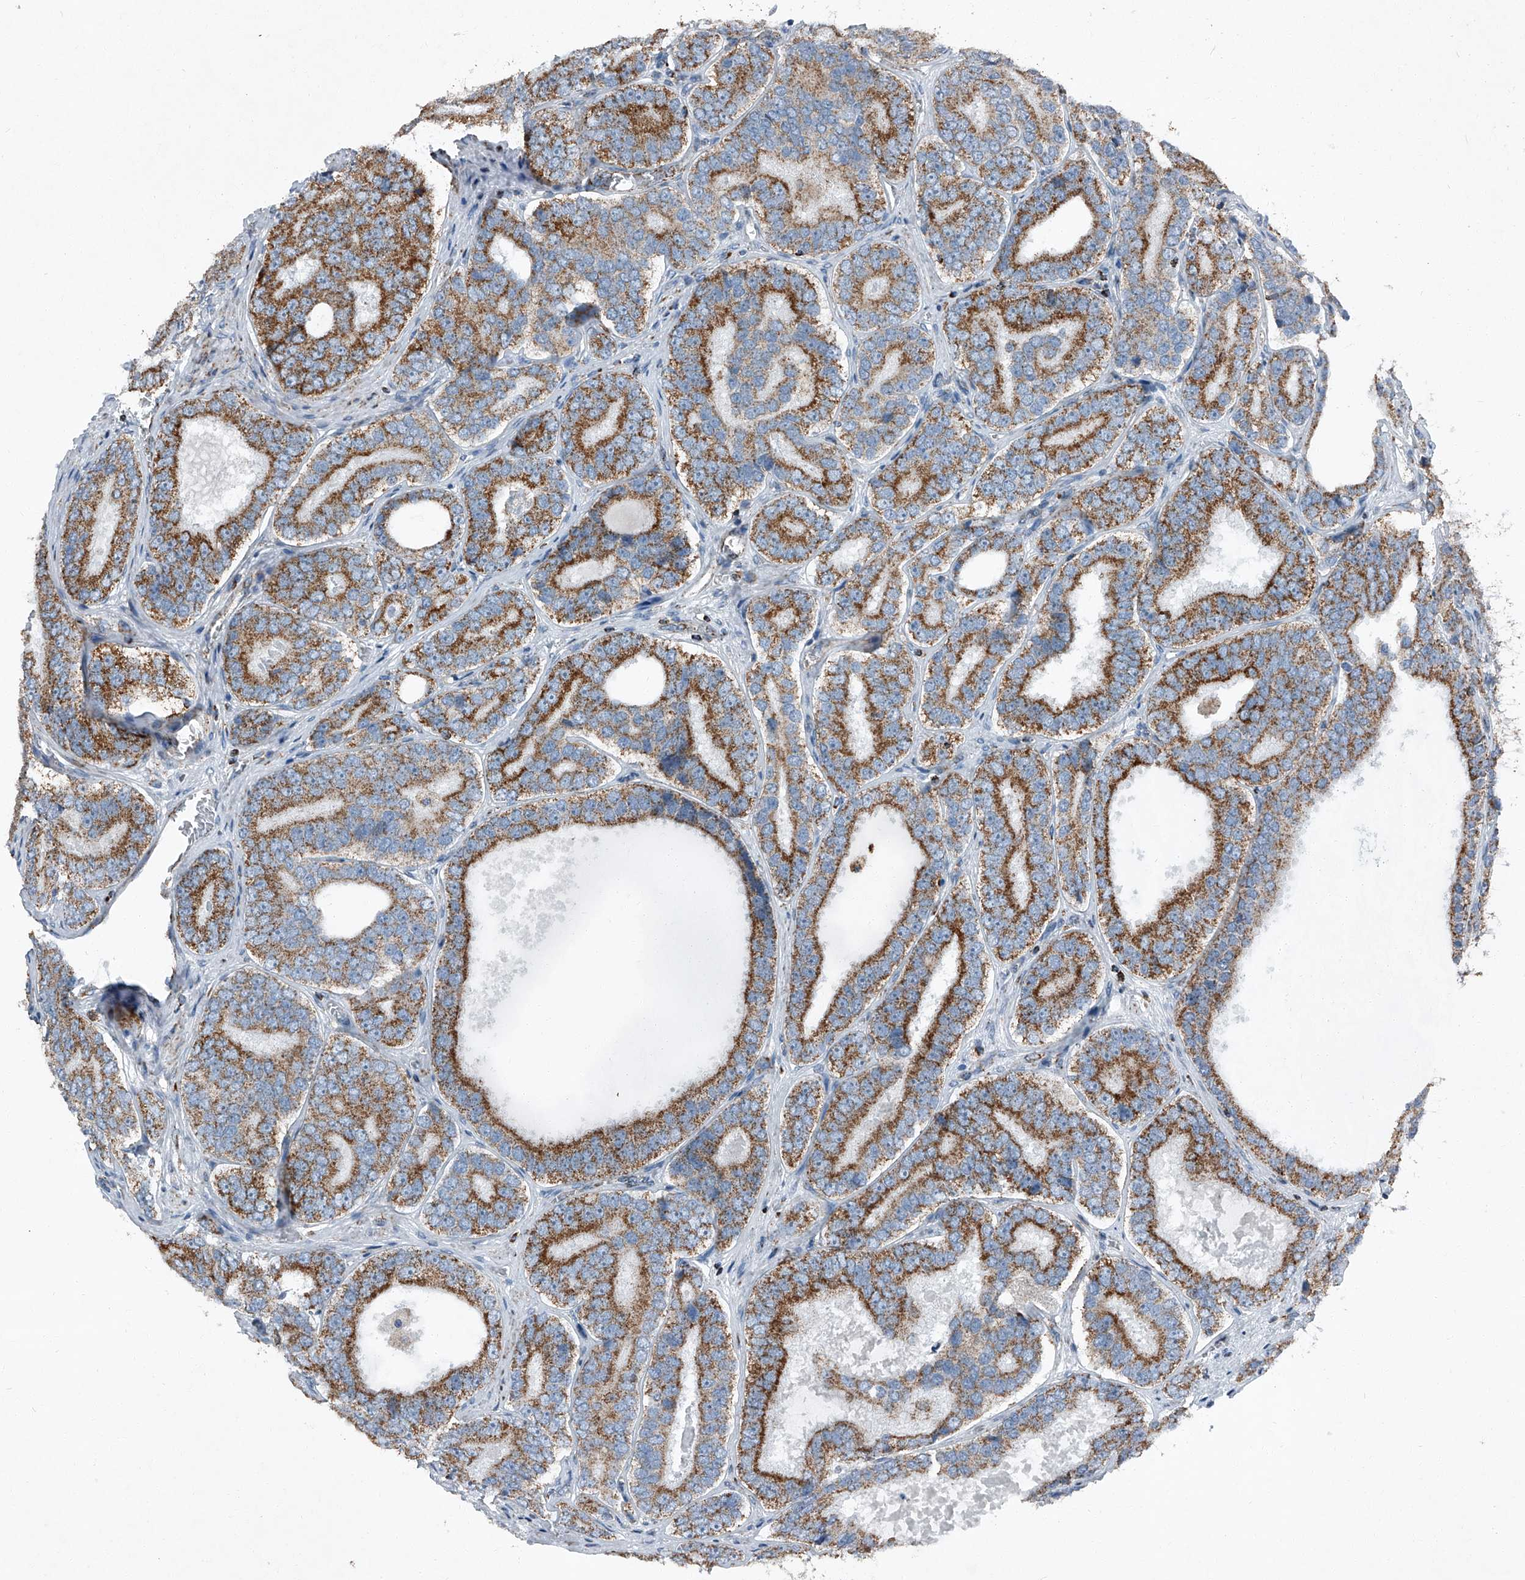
{"staining": {"intensity": "moderate", "quantity": ">75%", "location": "cytoplasmic/membranous"}, "tissue": "prostate cancer", "cell_type": "Tumor cells", "image_type": "cancer", "snomed": [{"axis": "morphology", "description": "Adenocarcinoma, High grade"}, {"axis": "topography", "description": "Prostate"}], "caption": "There is medium levels of moderate cytoplasmic/membranous expression in tumor cells of prostate adenocarcinoma (high-grade), as demonstrated by immunohistochemical staining (brown color).", "gene": "CHRNA7", "patient": {"sex": "male", "age": 56}}